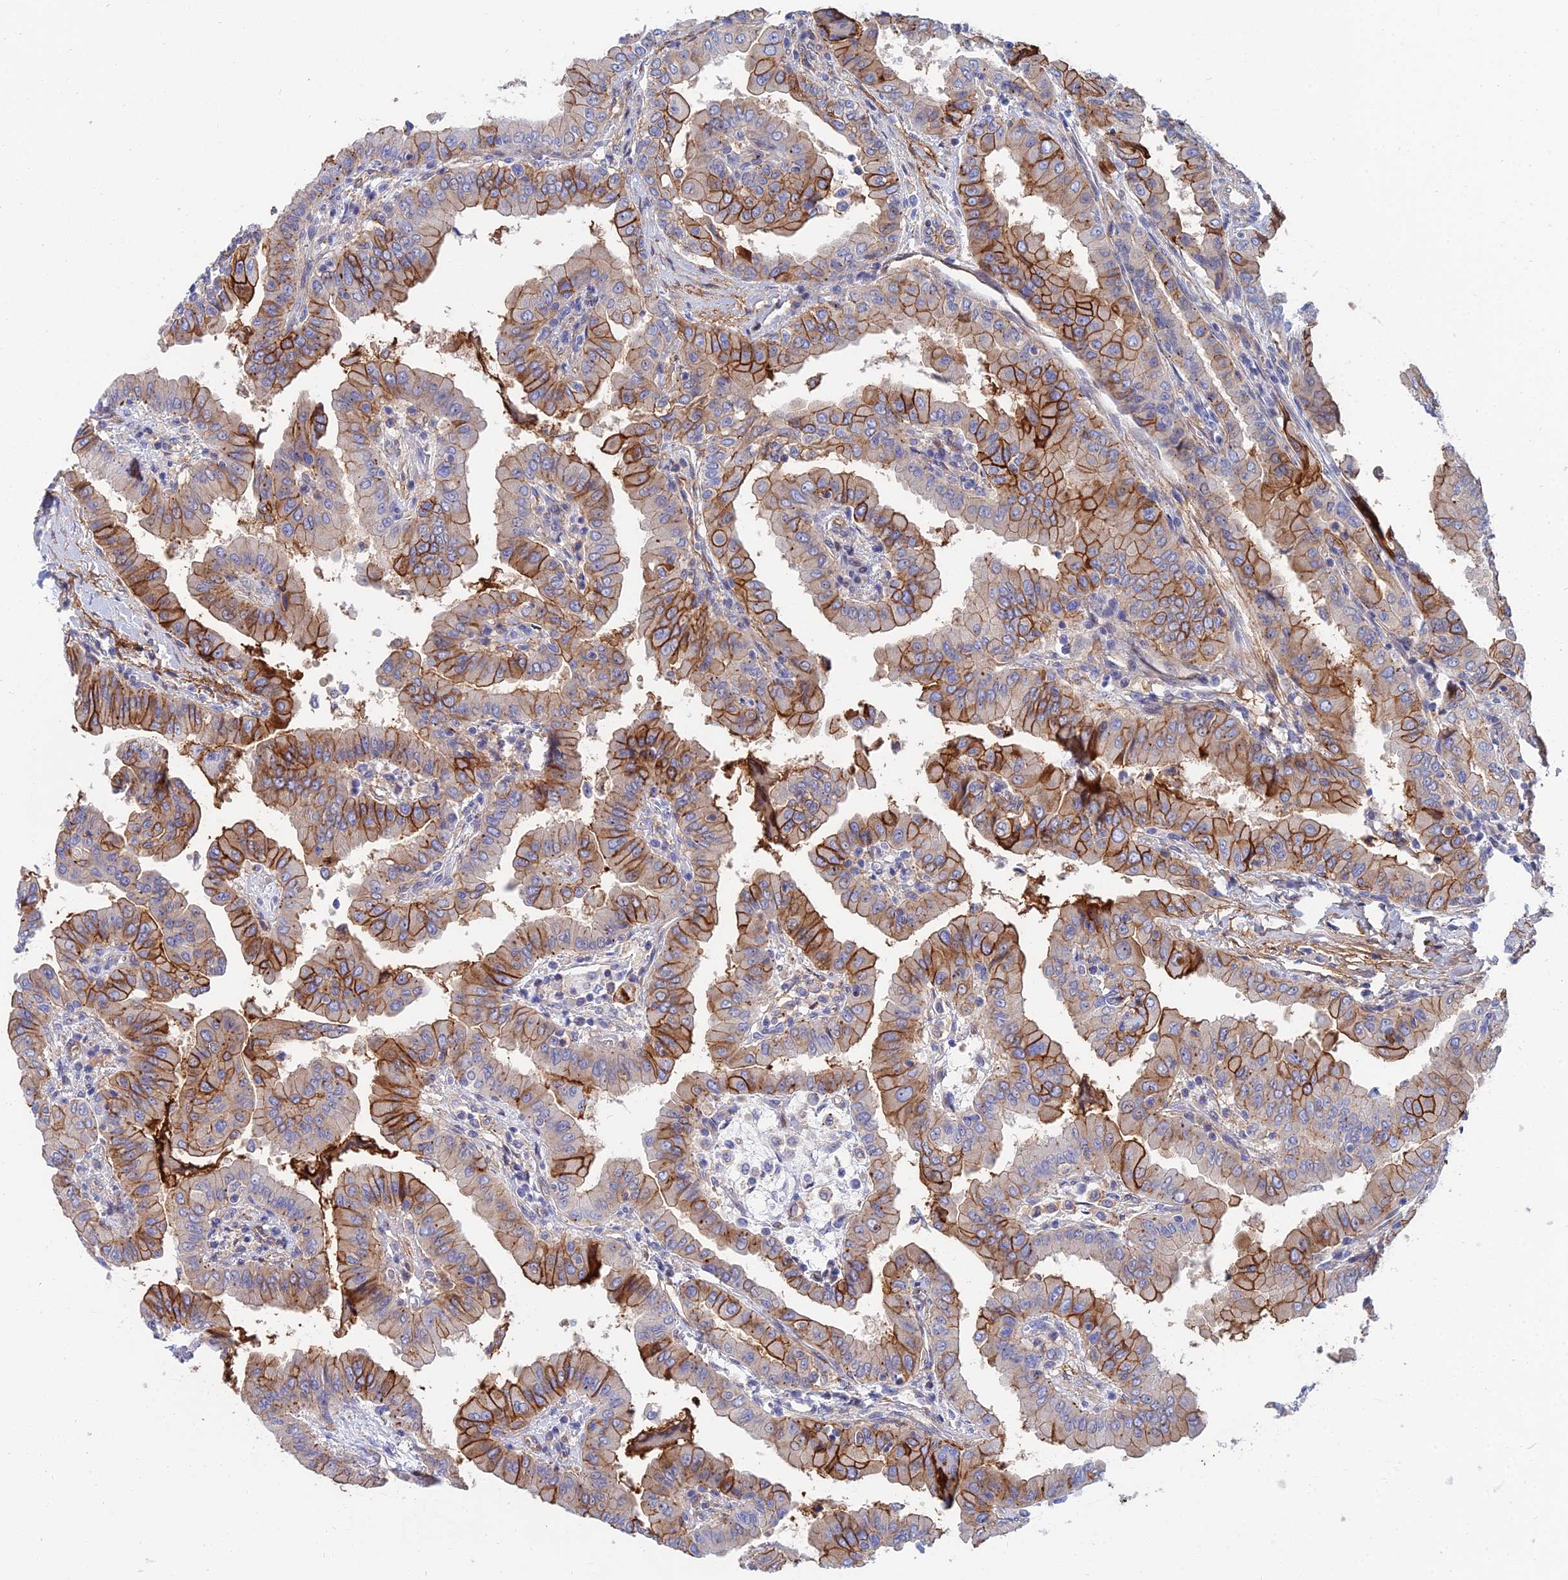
{"staining": {"intensity": "moderate", "quantity": ">75%", "location": "cytoplasmic/membranous"}, "tissue": "thyroid cancer", "cell_type": "Tumor cells", "image_type": "cancer", "snomed": [{"axis": "morphology", "description": "Papillary adenocarcinoma, NOS"}, {"axis": "topography", "description": "Thyroid gland"}], "caption": "IHC image of thyroid cancer (papillary adenocarcinoma) stained for a protein (brown), which demonstrates medium levels of moderate cytoplasmic/membranous staining in about >75% of tumor cells.", "gene": "TRIM43B", "patient": {"sex": "male", "age": 33}}